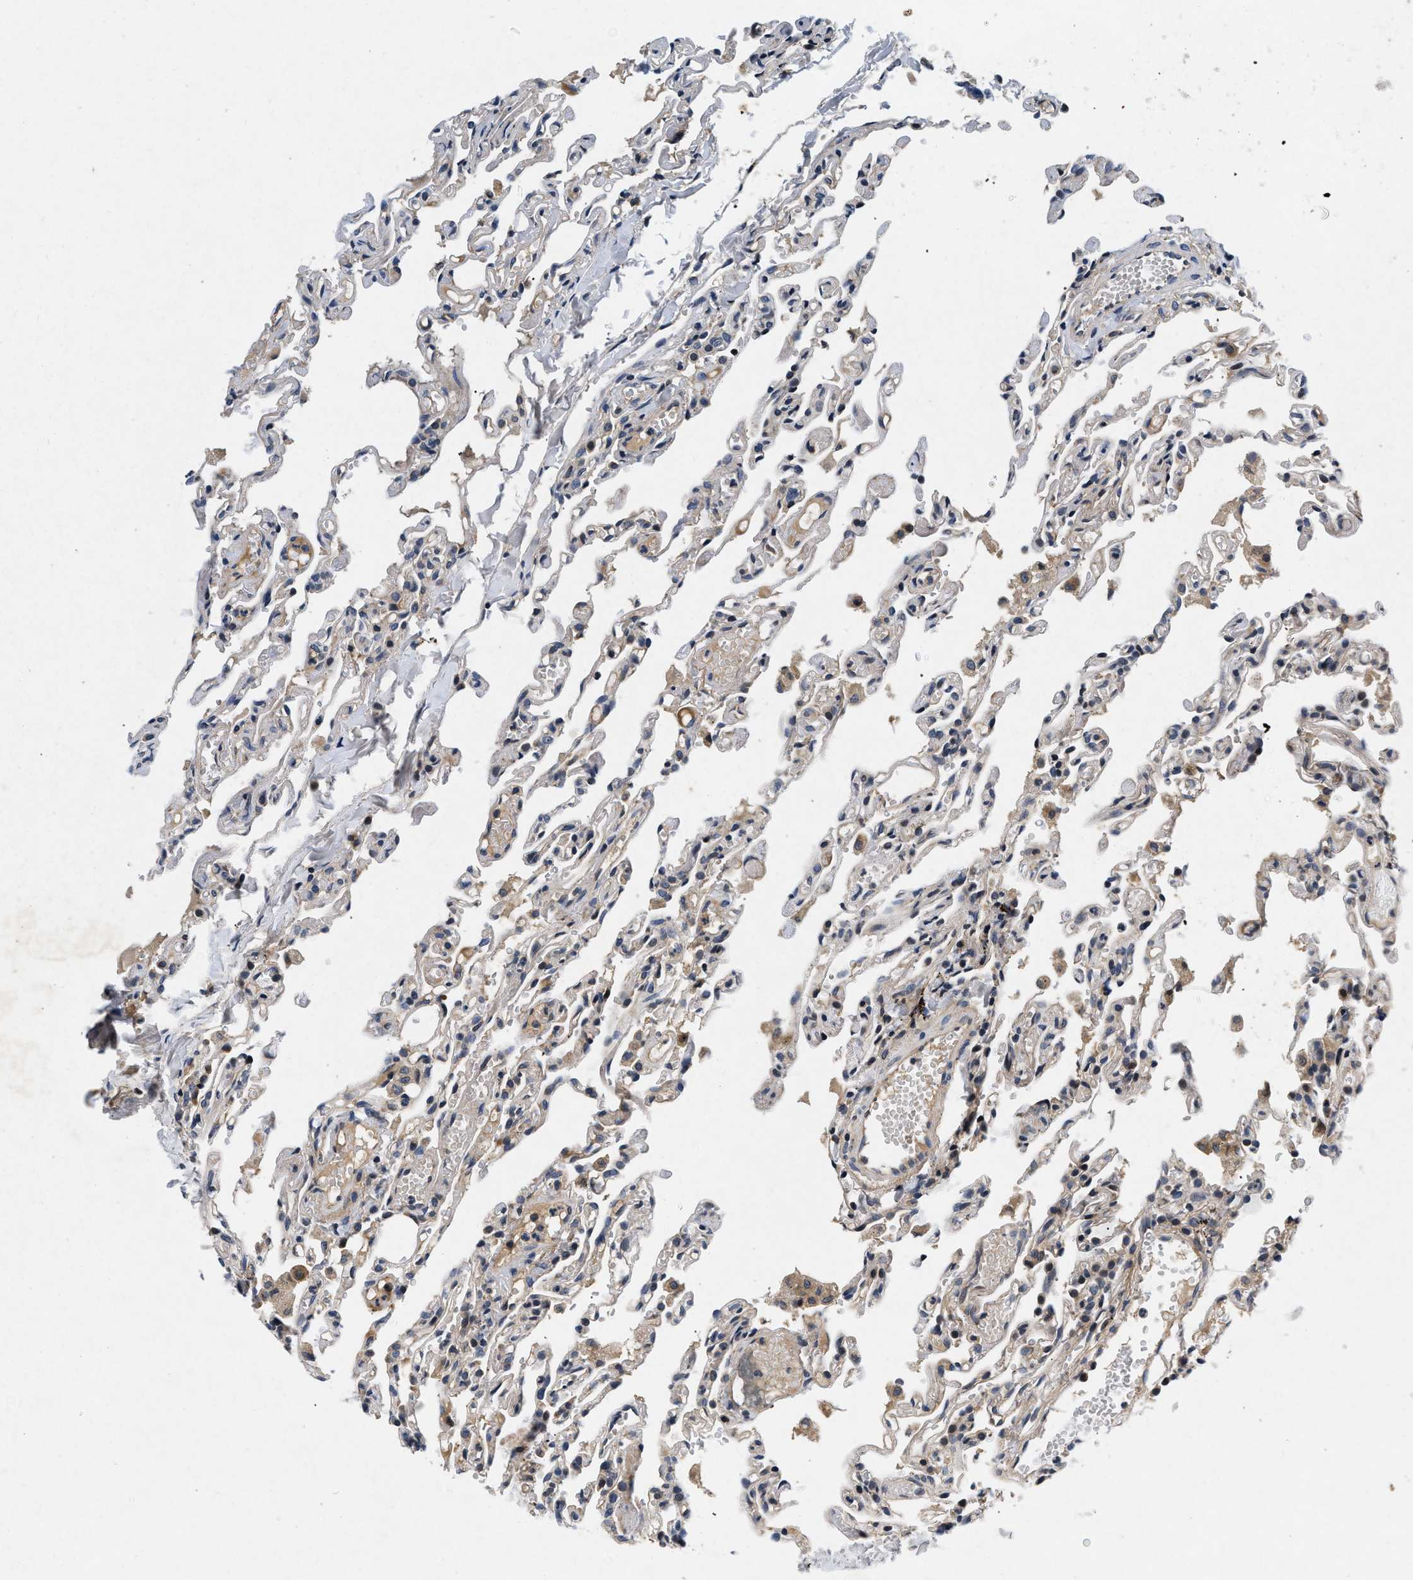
{"staining": {"intensity": "weak", "quantity": "<25%", "location": "cytoplasmic/membranous"}, "tissue": "lung", "cell_type": "Alveolar cells", "image_type": "normal", "snomed": [{"axis": "morphology", "description": "Normal tissue, NOS"}, {"axis": "topography", "description": "Lung"}], "caption": "The image displays no staining of alveolar cells in normal lung.", "gene": "PDP1", "patient": {"sex": "male", "age": 21}}